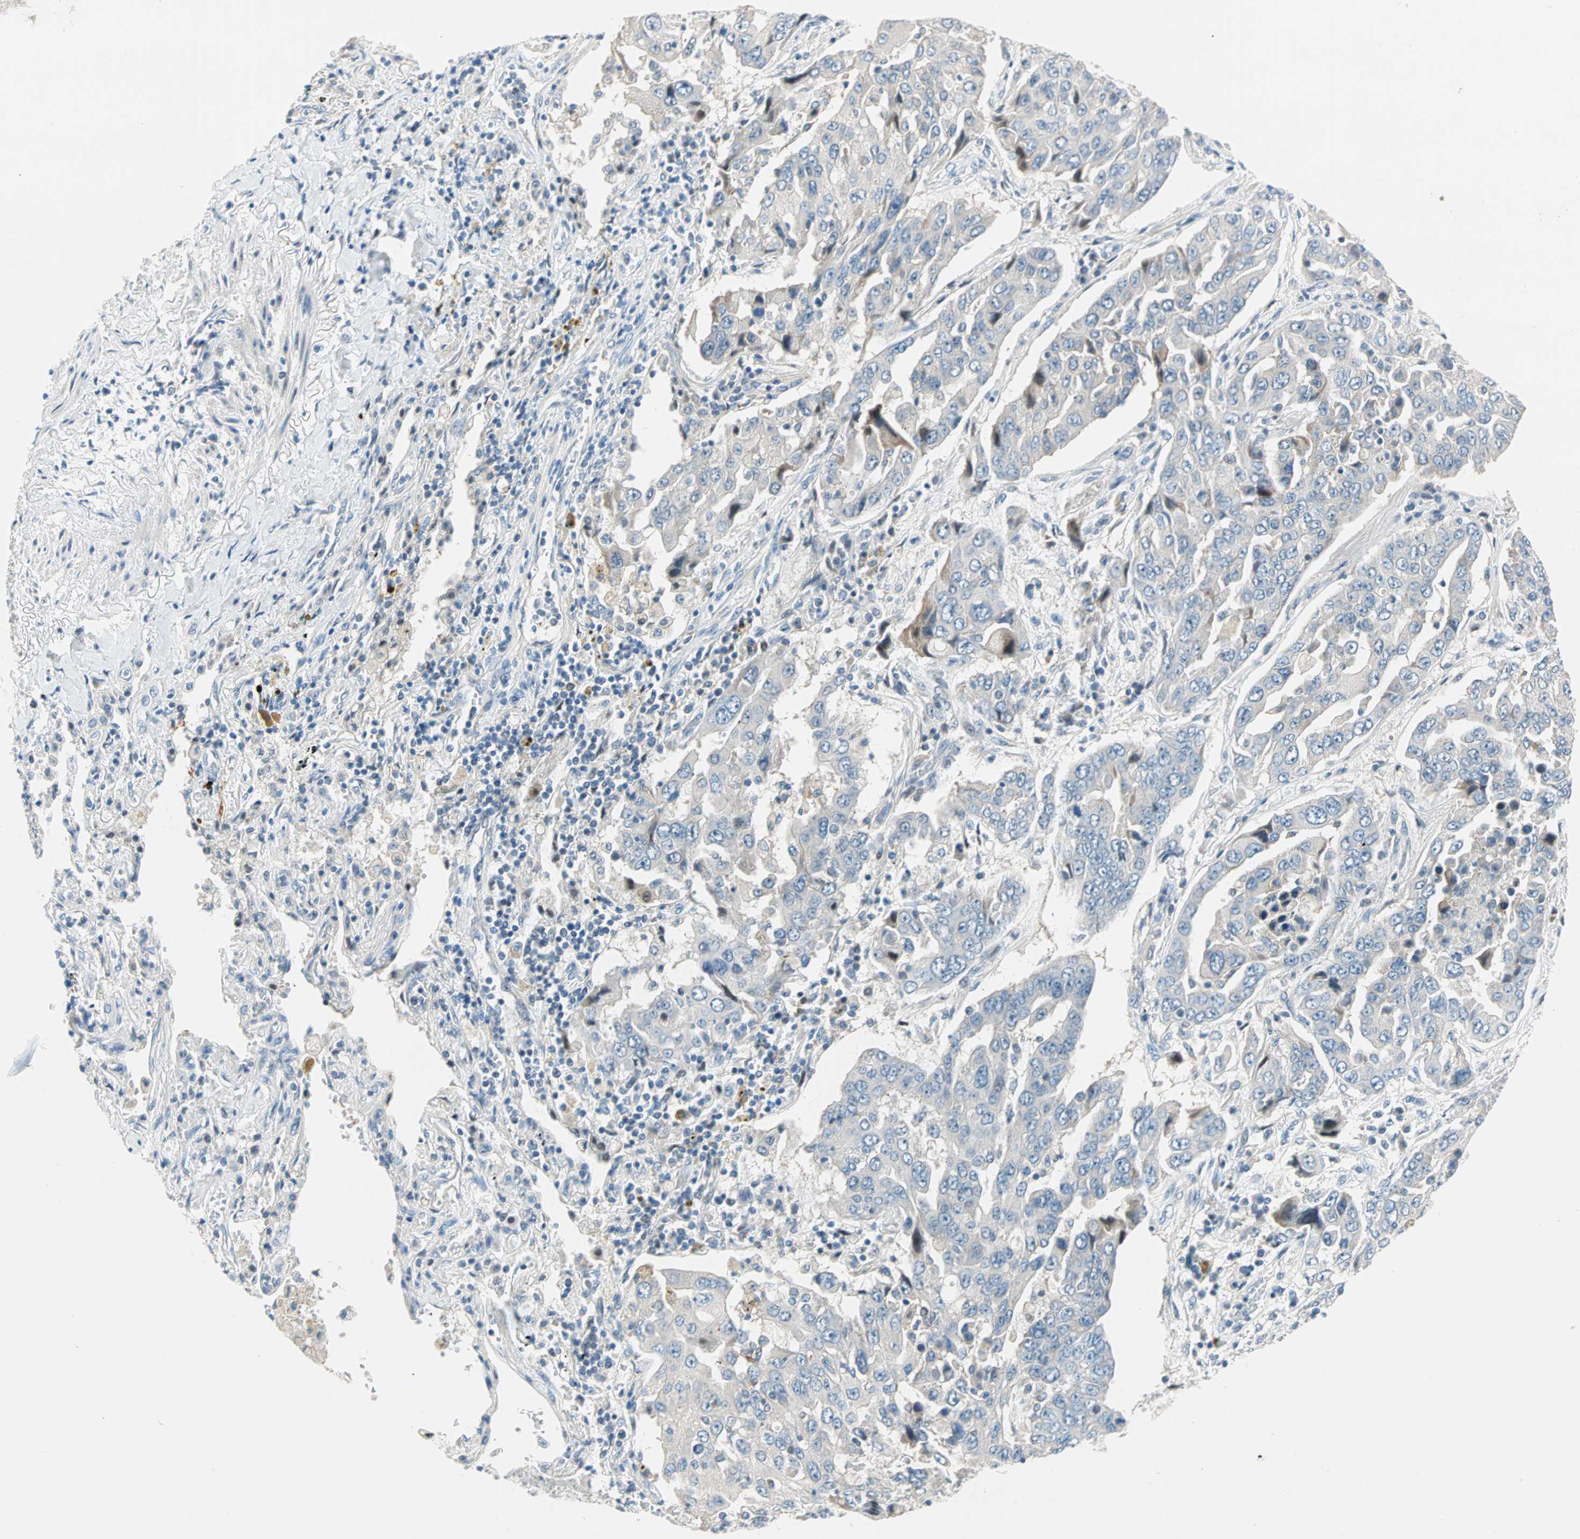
{"staining": {"intensity": "weak", "quantity": "<25%", "location": "cytoplasmic/membranous"}, "tissue": "lung cancer", "cell_type": "Tumor cells", "image_type": "cancer", "snomed": [{"axis": "morphology", "description": "Adenocarcinoma, NOS"}, {"axis": "topography", "description": "Lung"}], "caption": "Human adenocarcinoma (lung) stained for a protein using immunohistochemistry (IHC) demonstrates no positivity in tumor cells.", "gene": "TMEM163", "patient": {"sex": "female", "age": 65}}